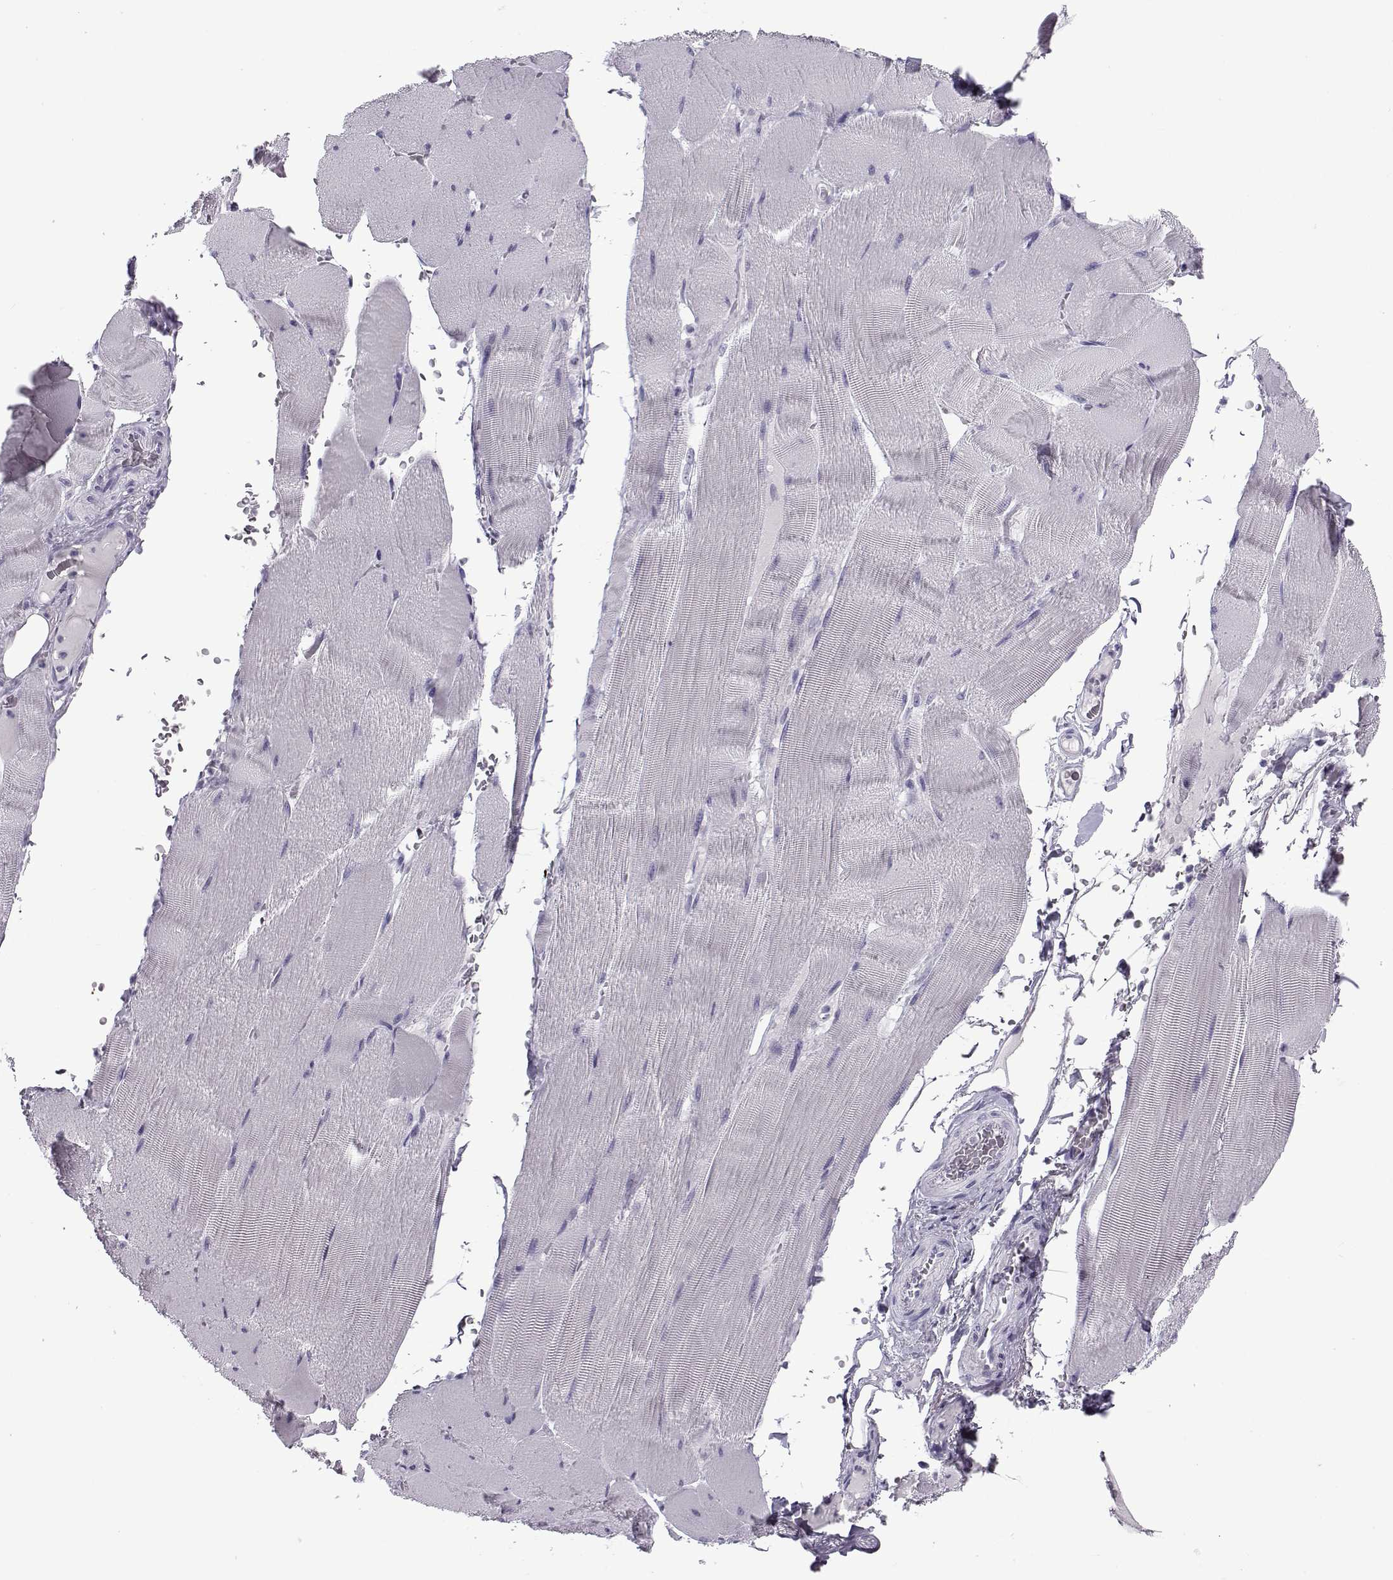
{"staining": {"intensity": "negative", "quantity": "none", "location": "none"}, "tissue": "skeletal muscle", "cell_type": "Myocytes", "image_type": "normal", "snomed": [{"axis": "morphology", "description": "Normal tissue, NOS"}, {"axis": "topography", "description": "Skeletal muscle"}], "caption": "The histopathology image shows no staining of myocytes in normal skeletal muscle.", "gene": "OIP5", "patient": {"sex": "male", "age": 56}}